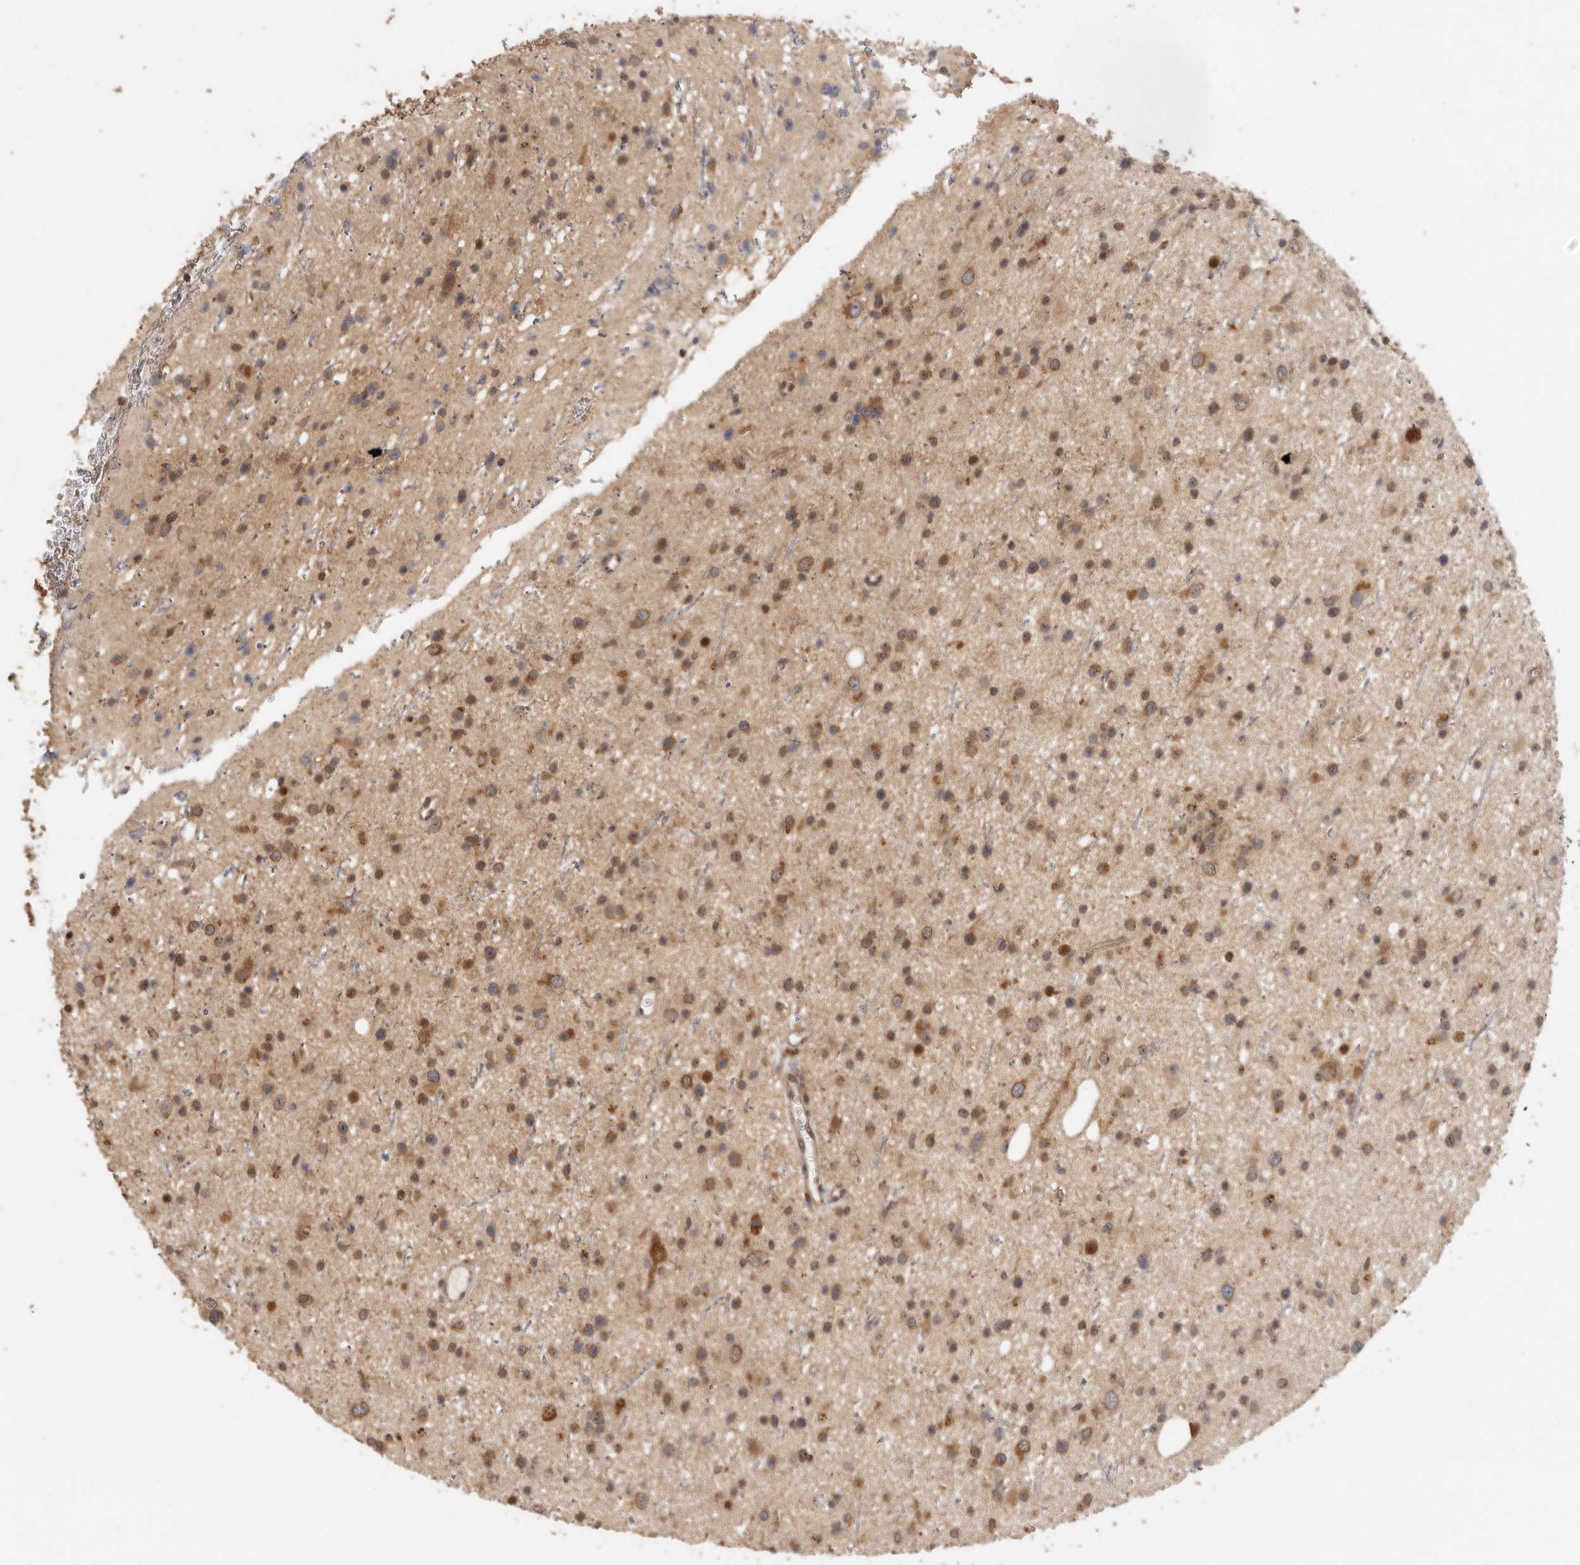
{"staining": {"intensity": "moderate", "quantity": ">75%", "location": "cytoplasmic/membranous"}, "tissue": "glioma", "cell_type": "Tumor cells", "image_type": "cancer", "snomed": [{"axis": "morphology", "description": "Glioma, malignant, Low grade"}, {"axis": "topography", "description": "Cerebral cortex"}], "caption": "About >75% of tumor cells in human malignant glioma (low-grade) display moderate cytoplasmic/membranous protein staining as visualized by brown immunohistochemical staining.", "gene": "CCT8", "patient": {"sex": "female", "age": 39}}